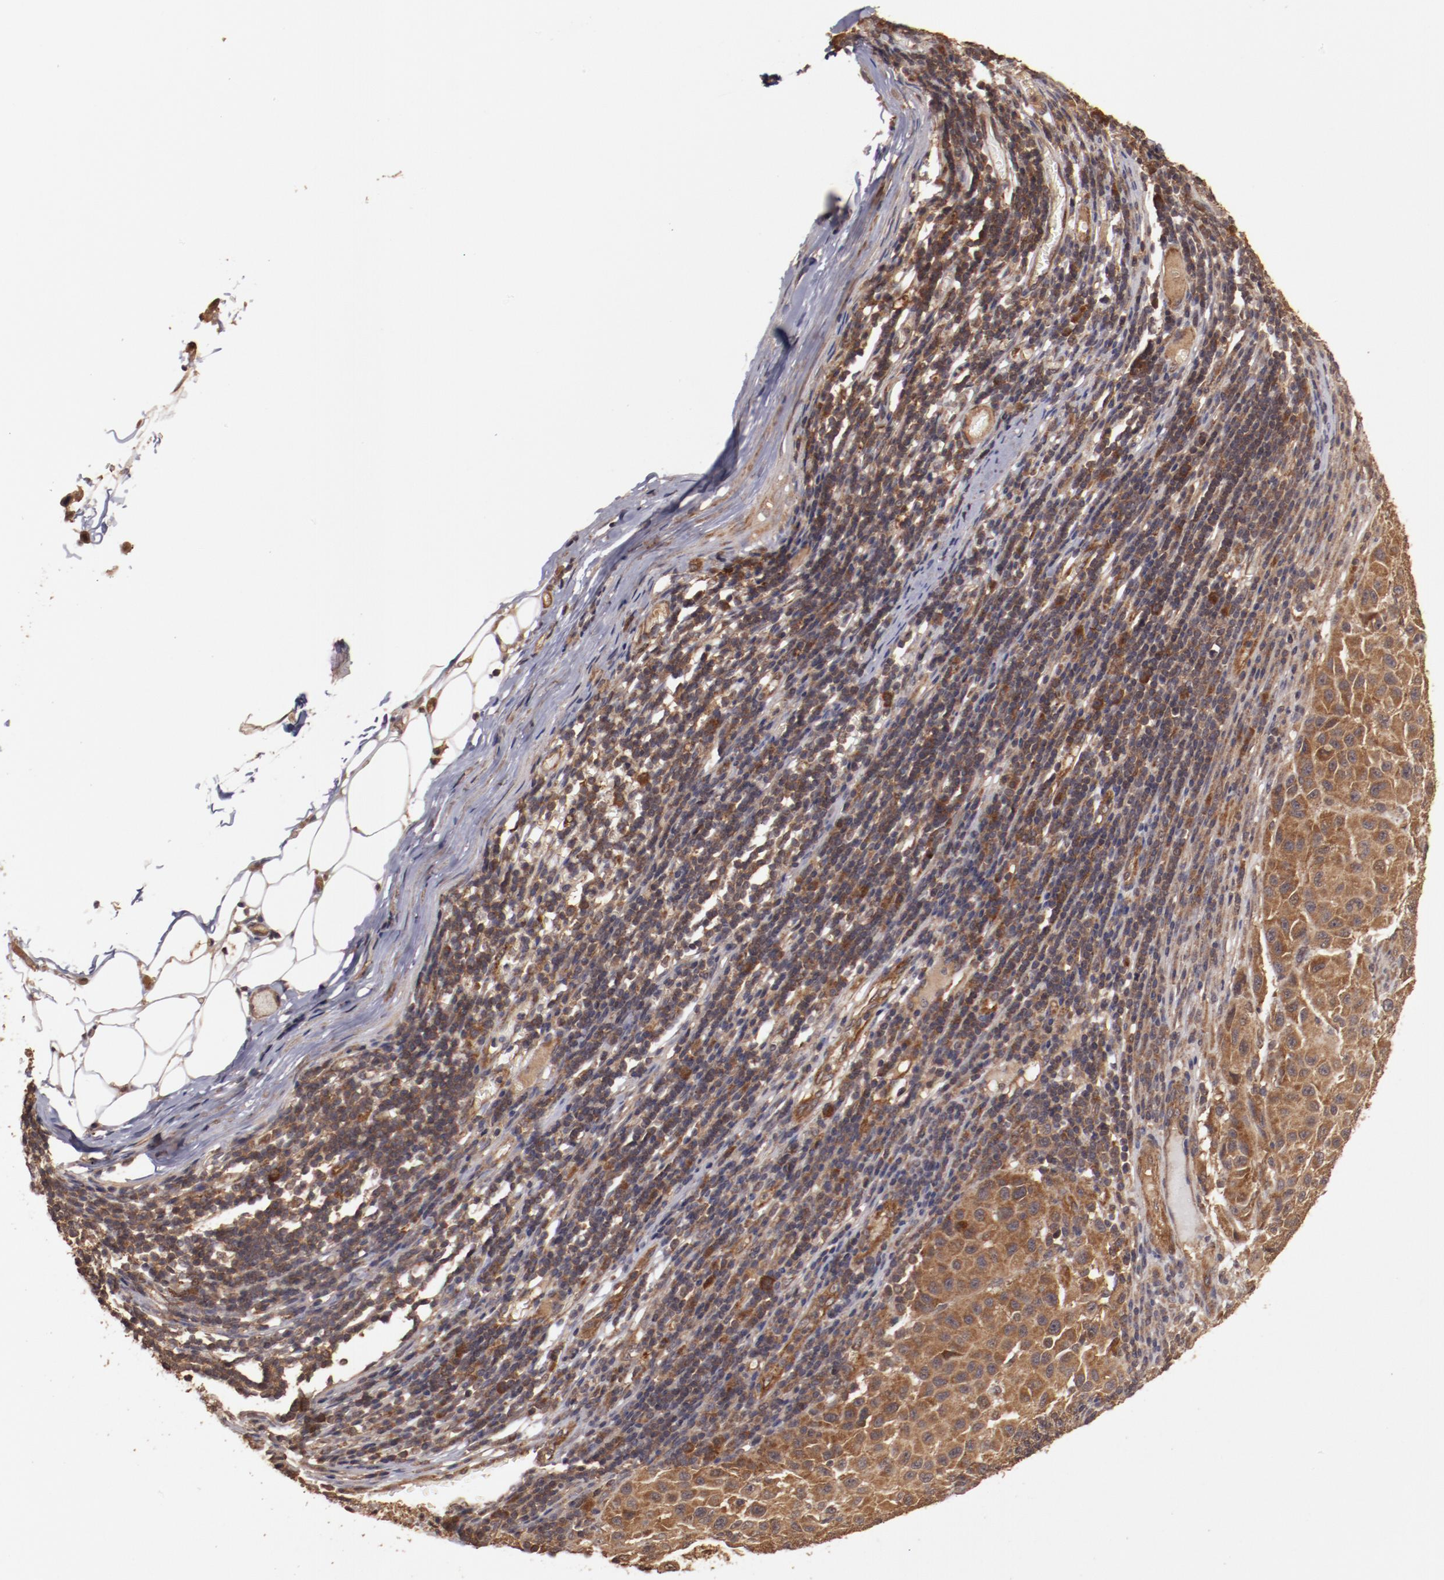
{"staining": {"intensity": "strong", "quantity": ">75%", "location": "cytoplasmic/membranous"}, "tissue": "melanoma", "cell_type": "Tumor cells", "image_type": "cancer", "snomed": [{"axis": "morphology", "description": "Malignant melanoma, Metastatic site"}, {"axis": "topography", "description": "Lymph node"}], "caption": "Melanoma stained with a protein marker demonstrates strong staining in tumor cells.", "gene": "TXNDC16", "patient": {"sex": "male", "age": 61}}